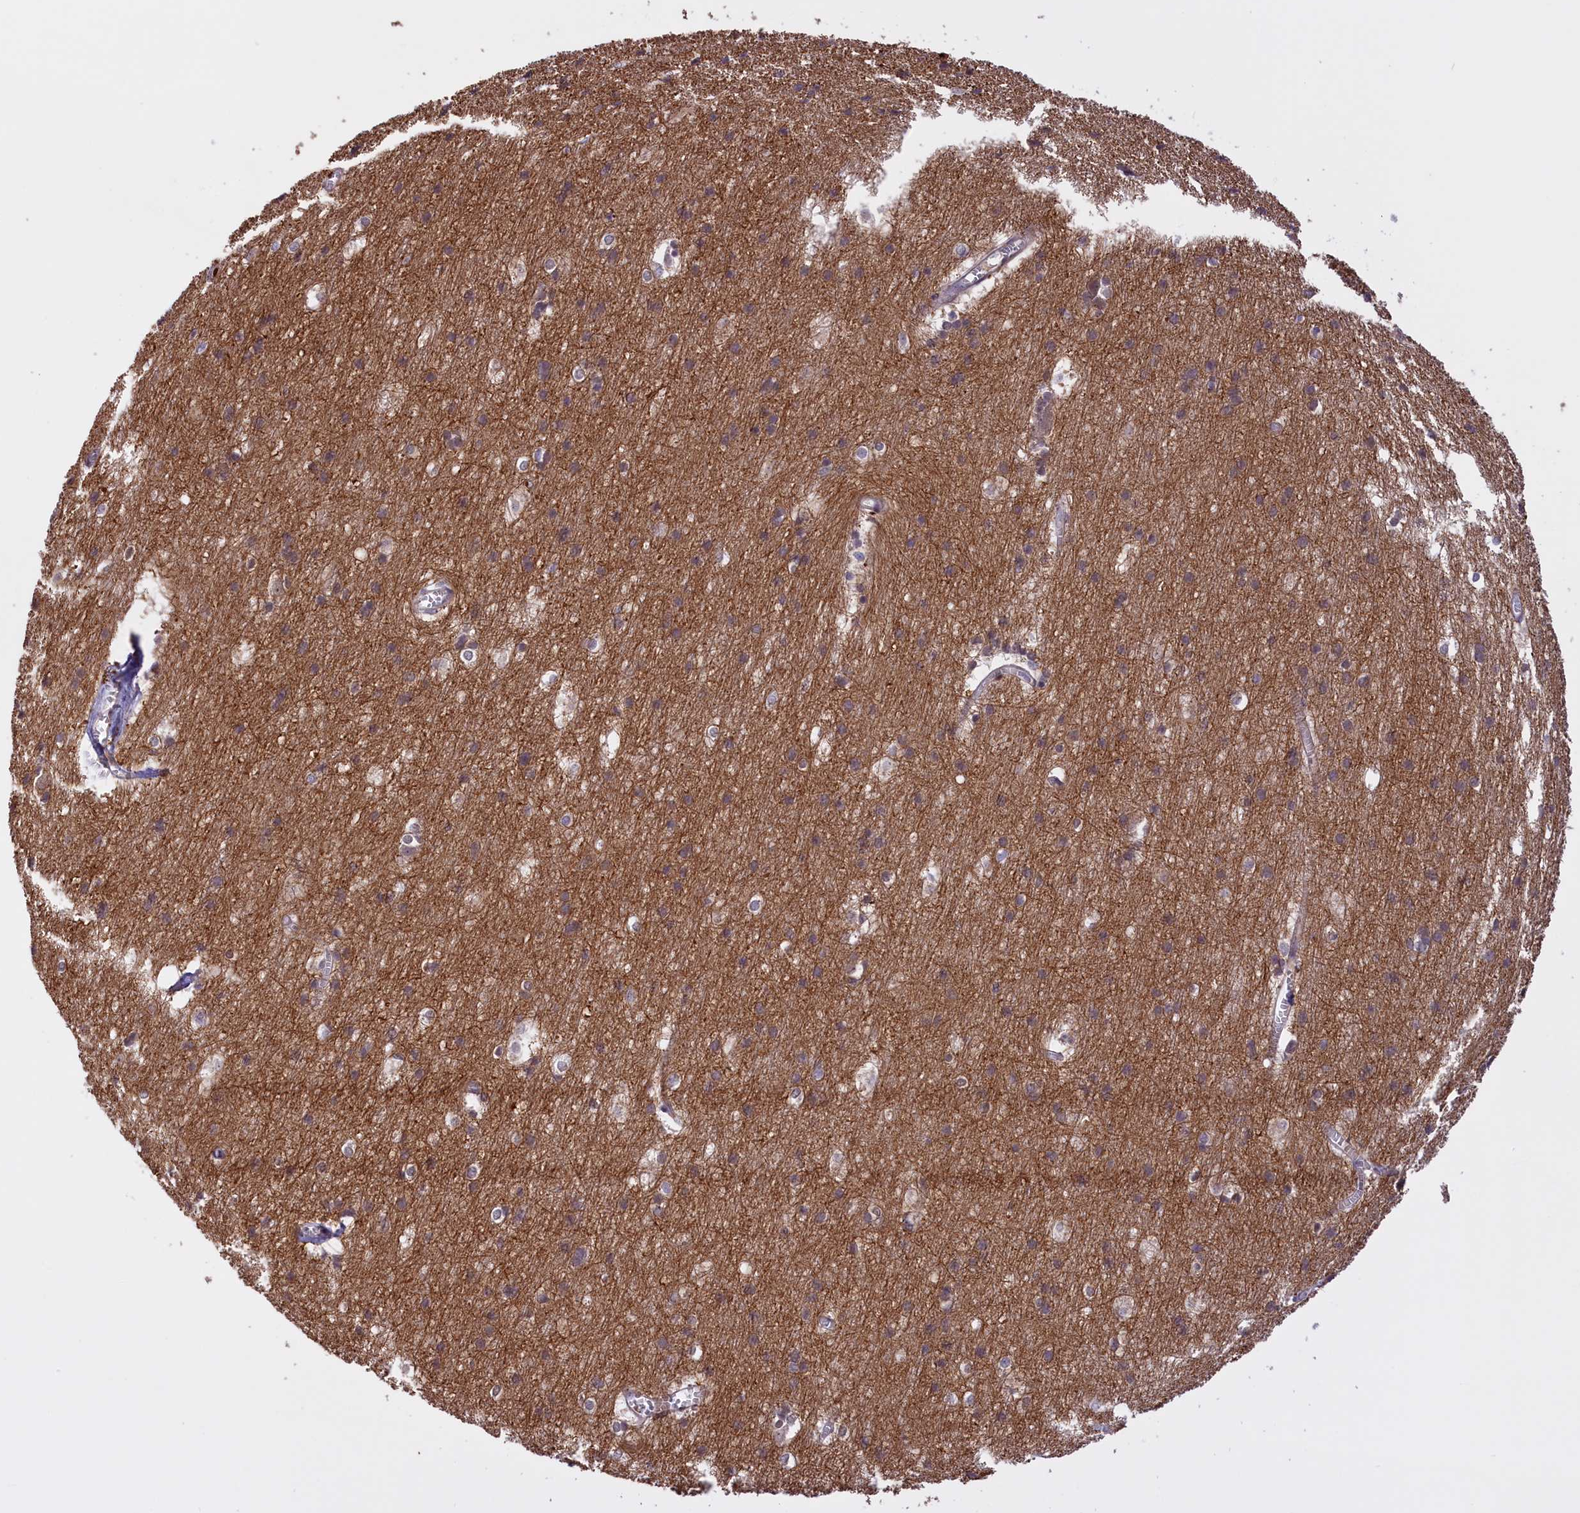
{"staining": {"intensity": "weak", "quantity": "25%-75%", "location": "cytoplasmic/membranous"}, "tissue": "cerebral cortex", "cell_type": "Endothelial cells", "image_type": "normal", "snomed": [{"axis": "morphology", "description": "Normal tissue, NOS"}, {"axis": "topography", "description": "Cerebral cortex"}], "caption": "Immunohistochemical staining of benign cerebral cortex exhibits low levels of weak cytoplasmic/membranous staining in approximately 25%-75% of endothelial cells.", "gene": "RRAD", "patient": {"sex": "male", "age": 54}}